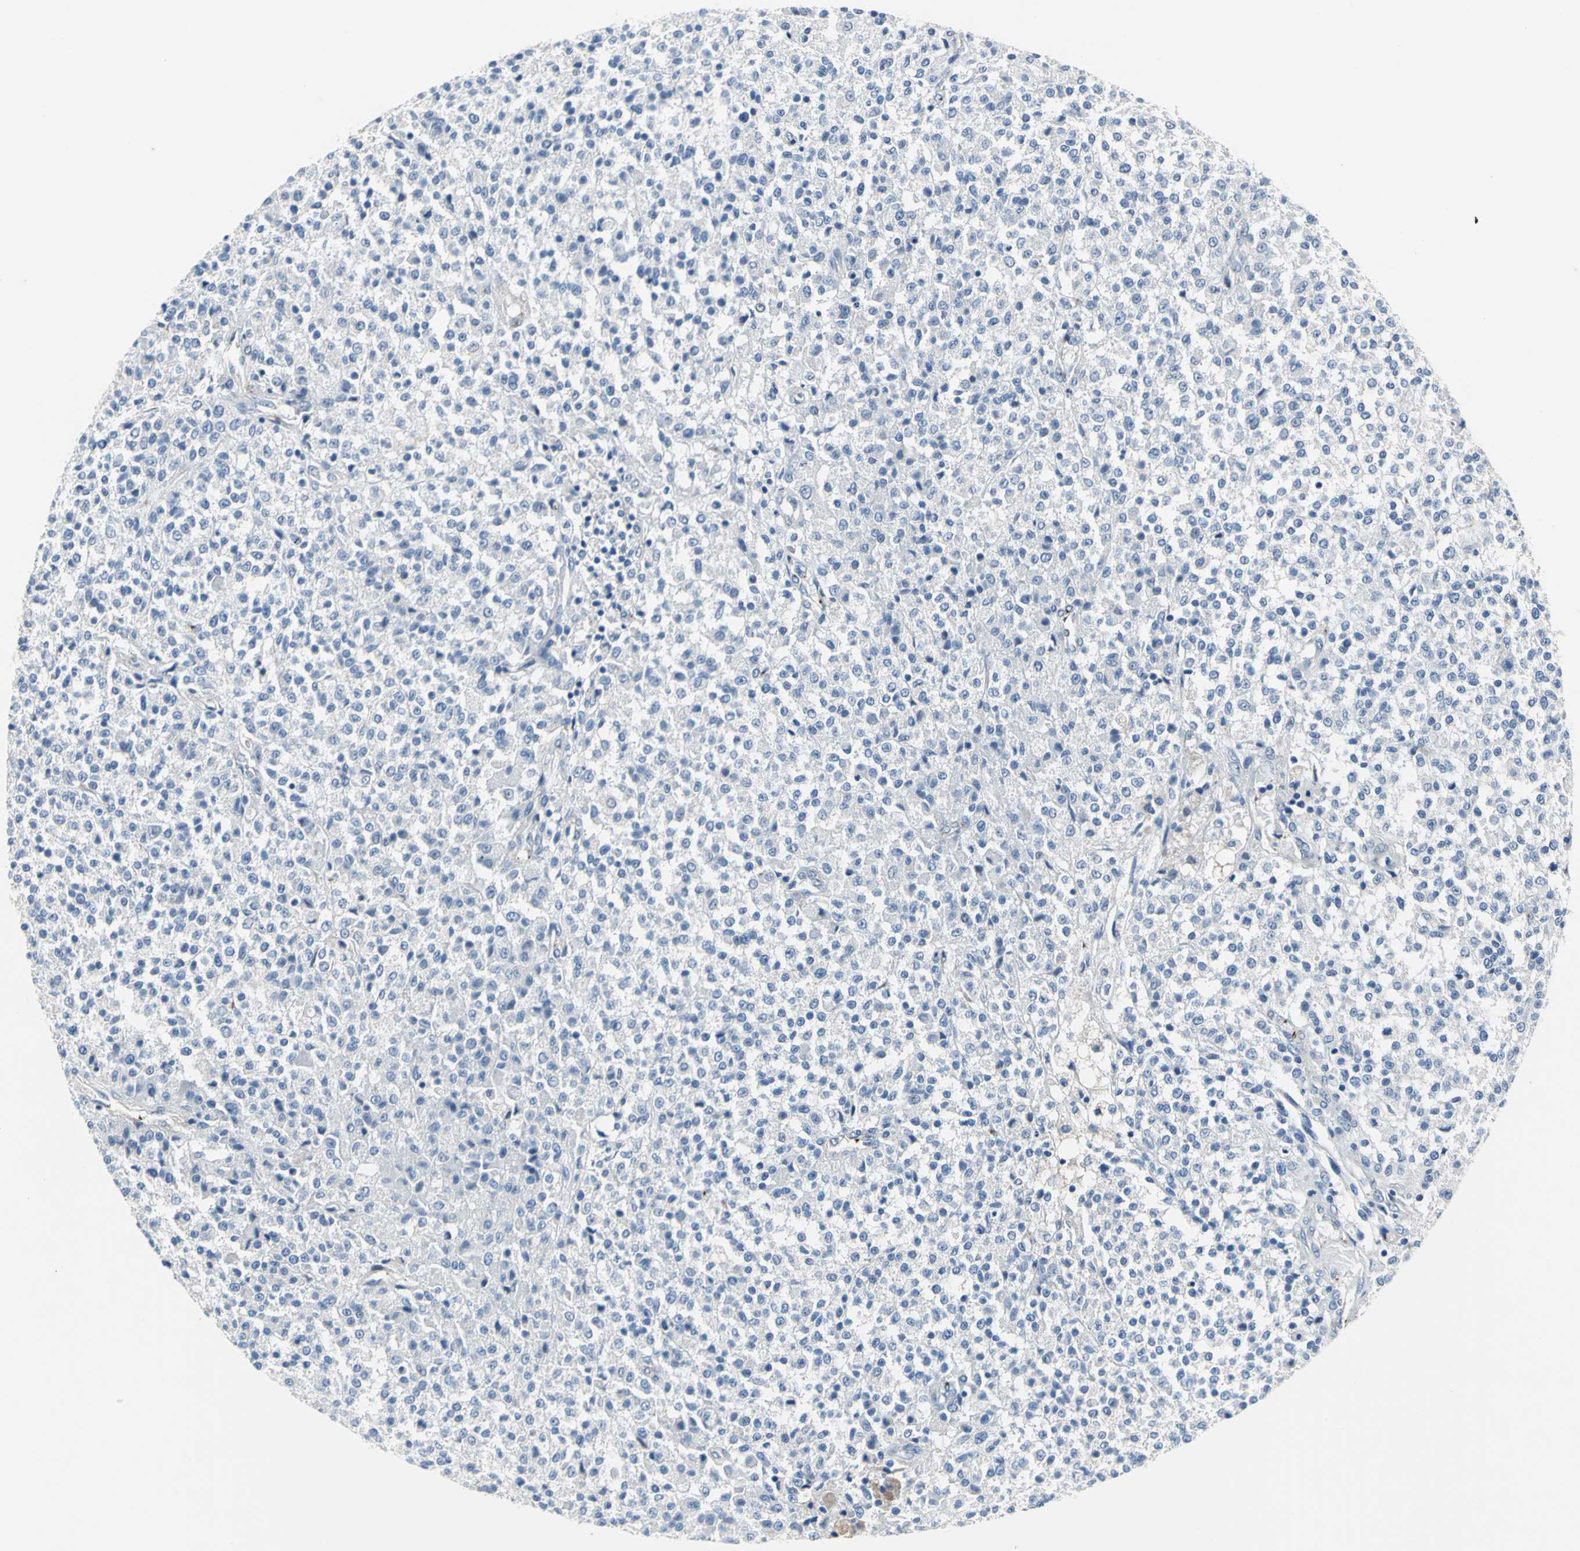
{"staining": {"intensity": "negative", "quantity": "none", "location": "none"}, "tissue": "testis cancer", "cell_type": "Tumor cells", "image_type": "cancer", "snomed": [{"axis": "morphology", "description": "Seminoma, NOS"}, {"axis": "topography", "description": "Testis"}], "caption": "Immunohistochemistry (IHC) image of neoplastic tissue: human testis cancer (seminoma) stained with DAB (3,3'-diaminobenzidine) shows no significant protein expression in tumor cells. Nuclei are stained in blue.", "gene": "SELP", "patient": {"sex": "male", "age": 59}}